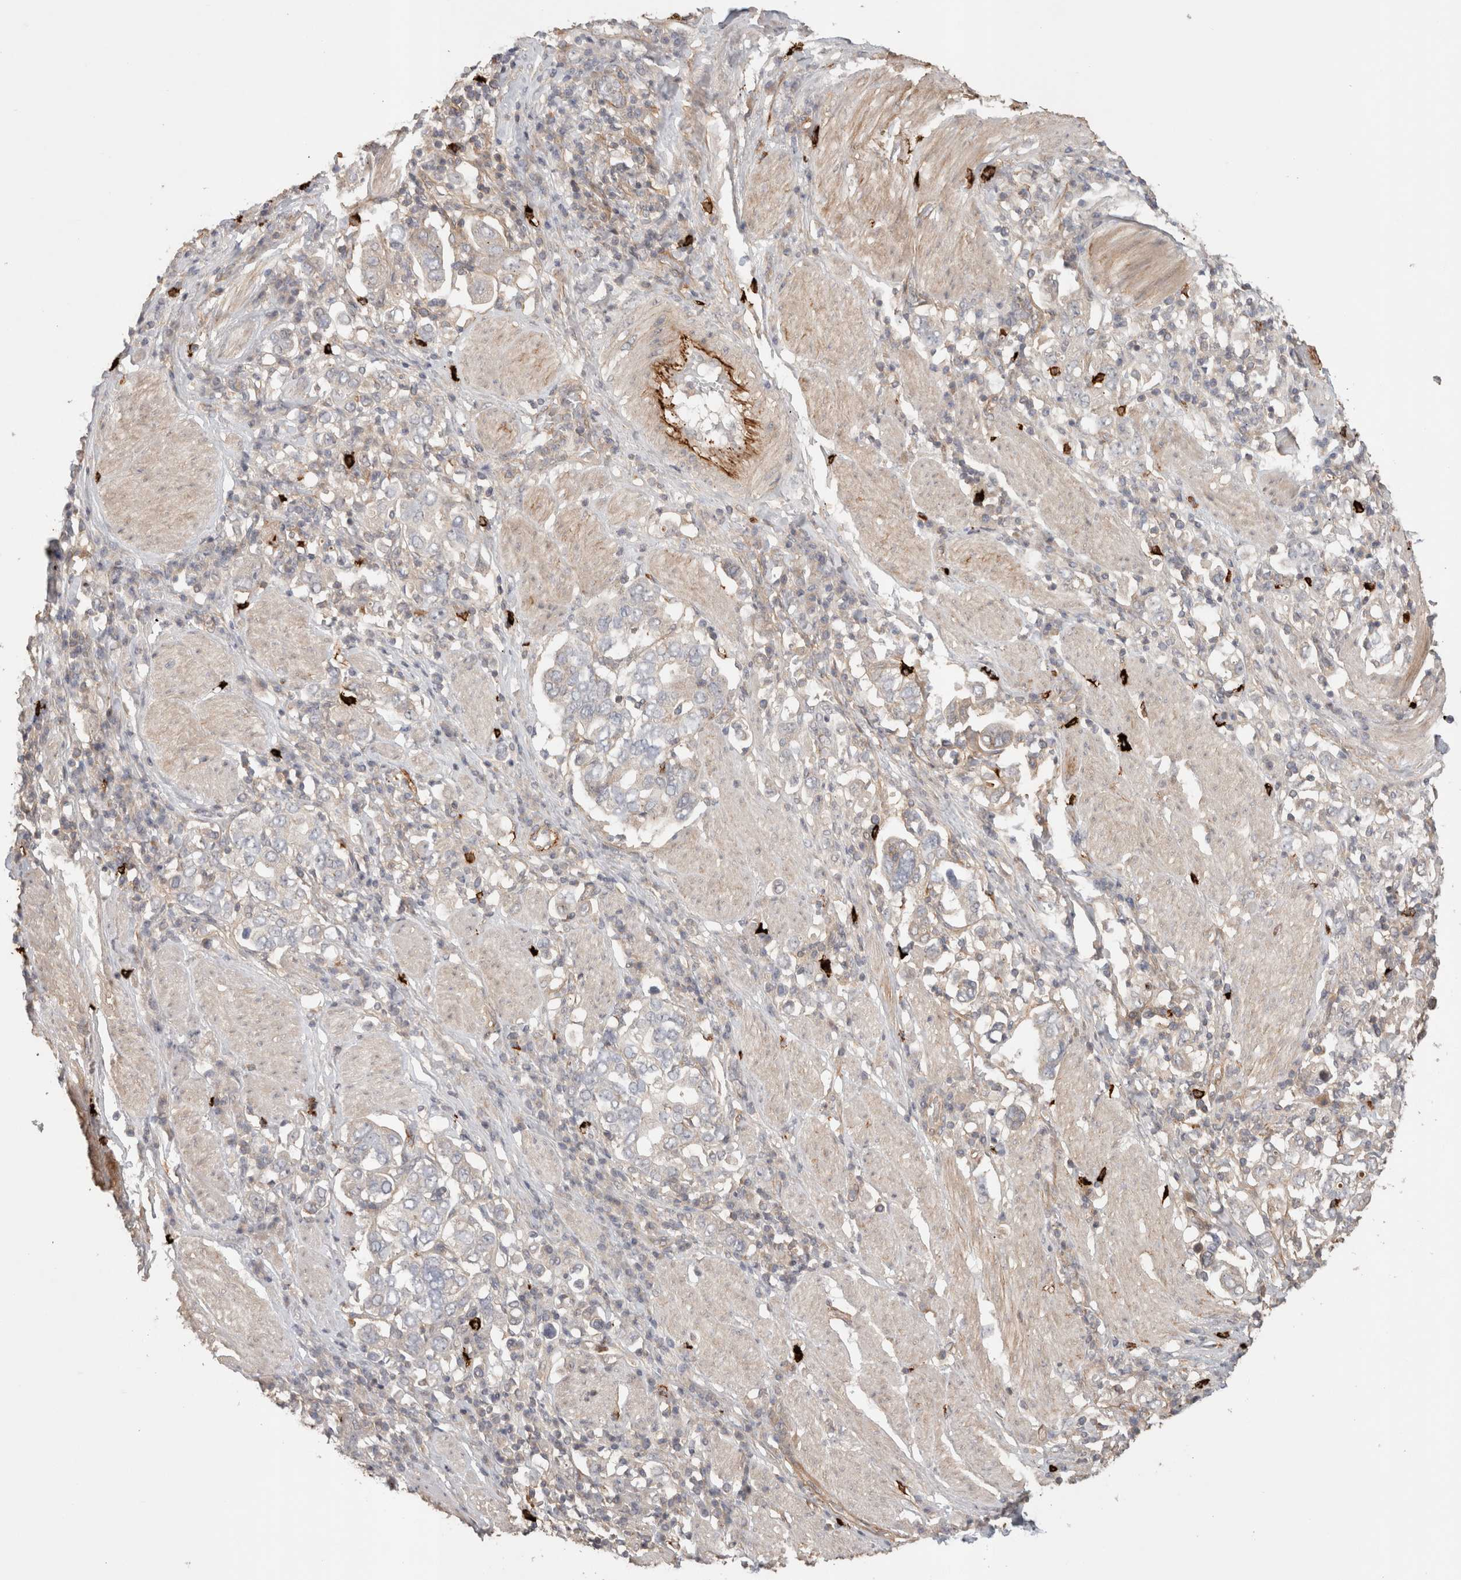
{"staining": {"intensity": "negative", "quantity": "none", "location": "none"}, "tissue": "stomach cancer", "cell_type": "Tumor cells", "image_type": "cancer", "snomed": [{"axis": "morphology", "description": "Adenocarcinoma, NOS"}, {"axis": "topography", "description": "Stomach, upper"}], "caption": "IHC image of neoplastic tissue: human stomach adenocarcinoma stained with DAB demonstrates no significant protein expression in tumor cells.", "gene": "HSPG2", "patient": {"sex": "male", "age": 62}}